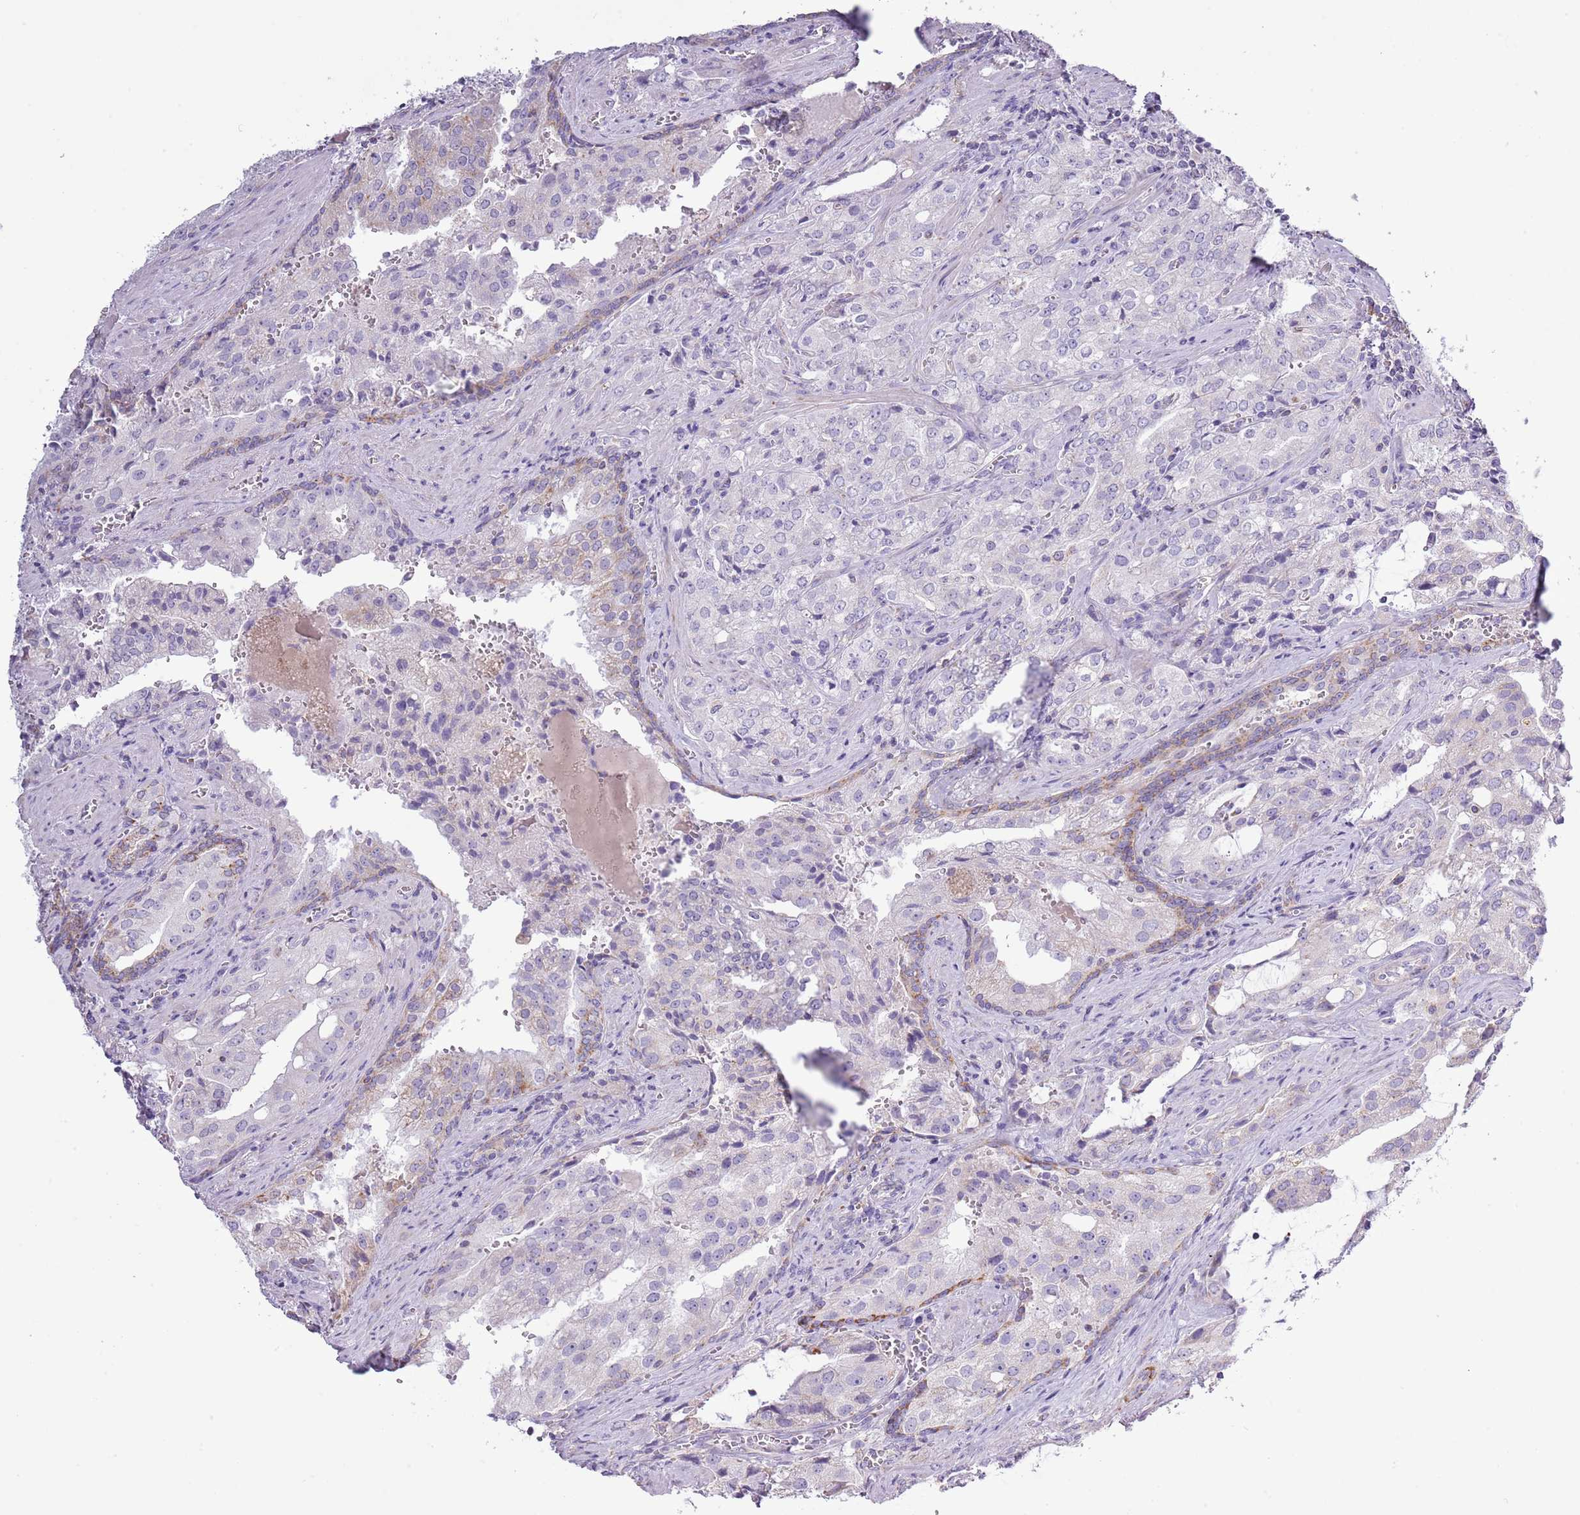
{"staining": {"intensity": "negative", "quantity": "none", "location": "none"}, "tissue": "prostate cancer", "cell_type": "Tumor cells", "image_type": "cancer", "snomed": [{"axis": "morphology", "description": "Adenocarcinoma, High grade"}, {"axis": "topography", "description": "Prostate"}], "caption": "Micrograph shows no significant protein expression in tumor cells of prostate high-grade adenocarcinoma.", "gene": "SLC23A1", "patient": {"sex": "male", "age": 68}}